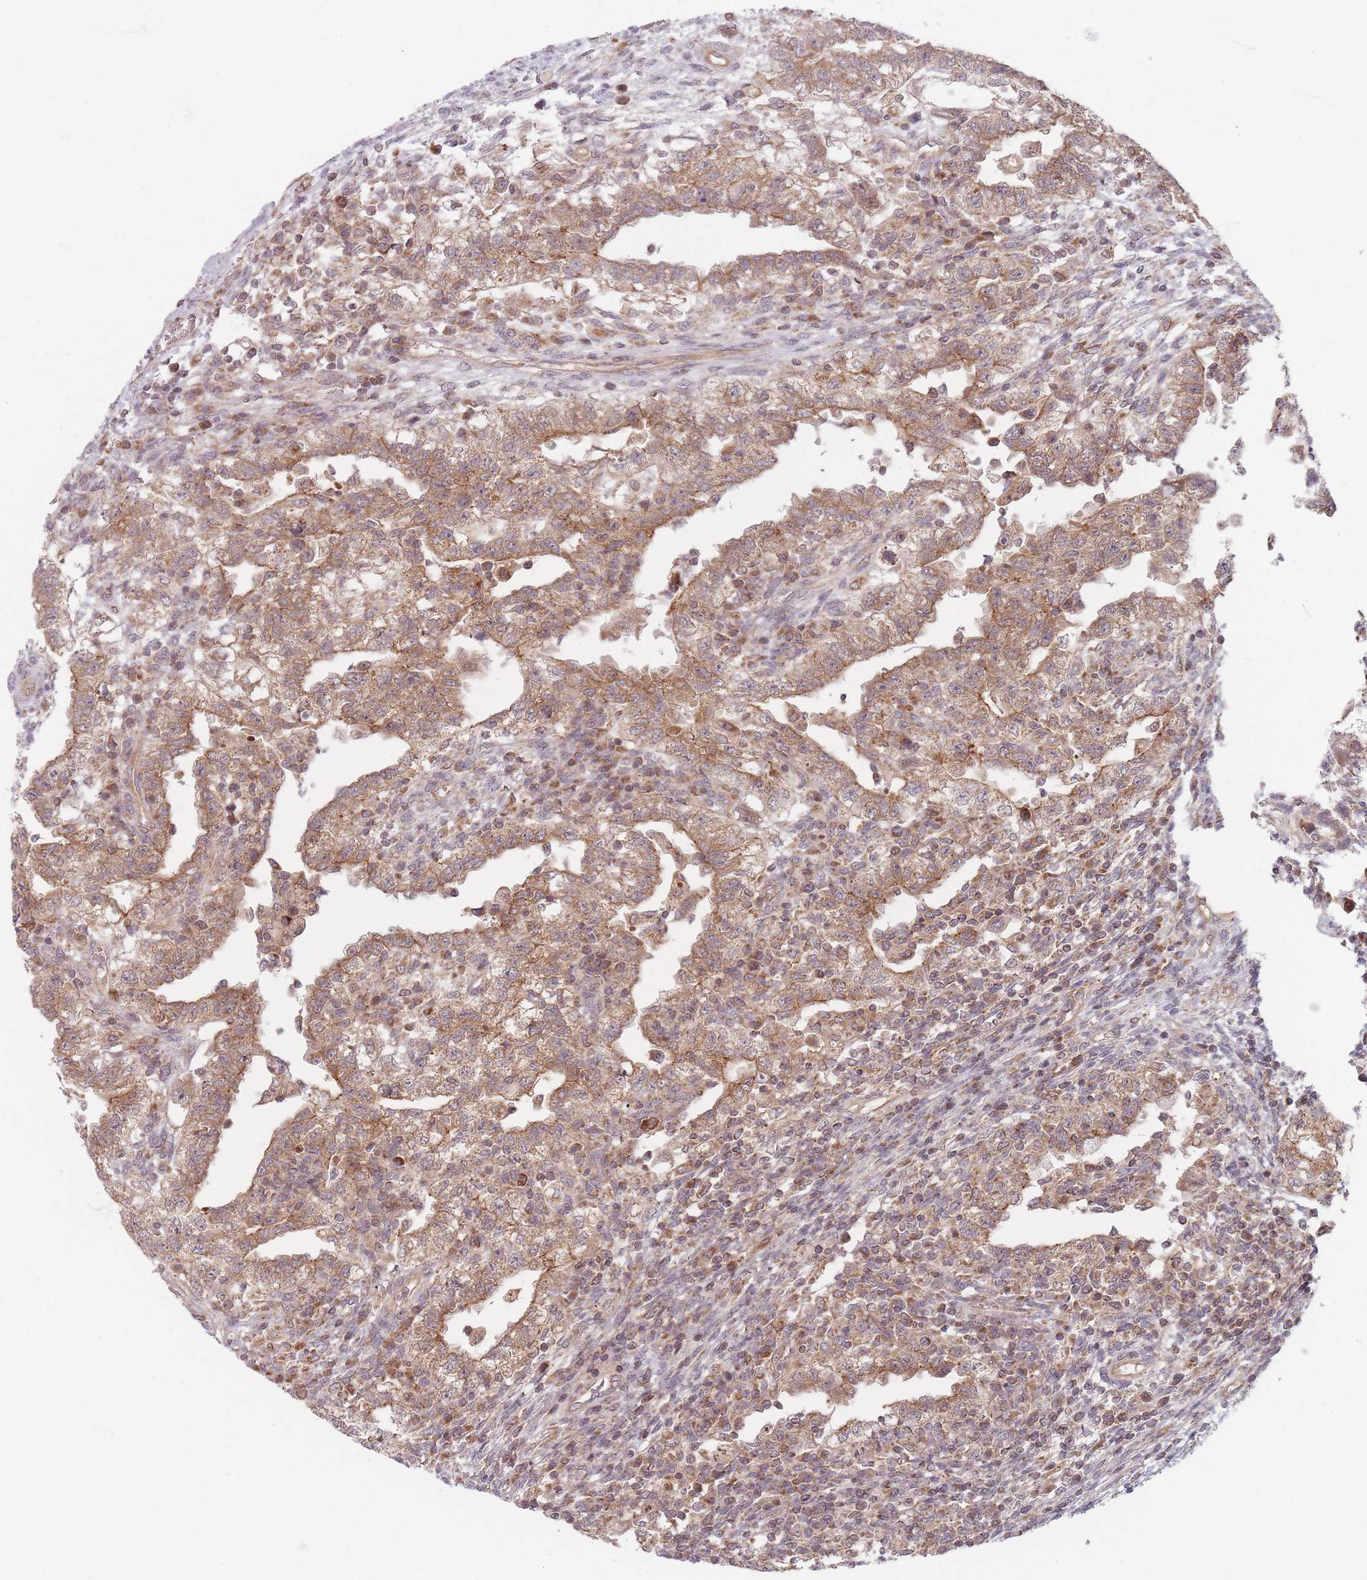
{"staining": {"intensity": "moderate", "quantity": ">75%", "location": "cytoplasmic/membranous"}, "tissue": "testis cancer", "cell_type": "Tumor cells", "image_type": "cancer", "snomed": [{"axis": "morphology", "description": "Carcinoma, Embryonal, NOS"}, {"axis": "topography", "description": "Testis"}], "caption": "Testis cancer stained with a brown dye shows moderate cytoplasmic/membranous positive staining in about >75% of tumor cells.", "gene": "RADX", "patient": {"sex": "male", "age": 26}}